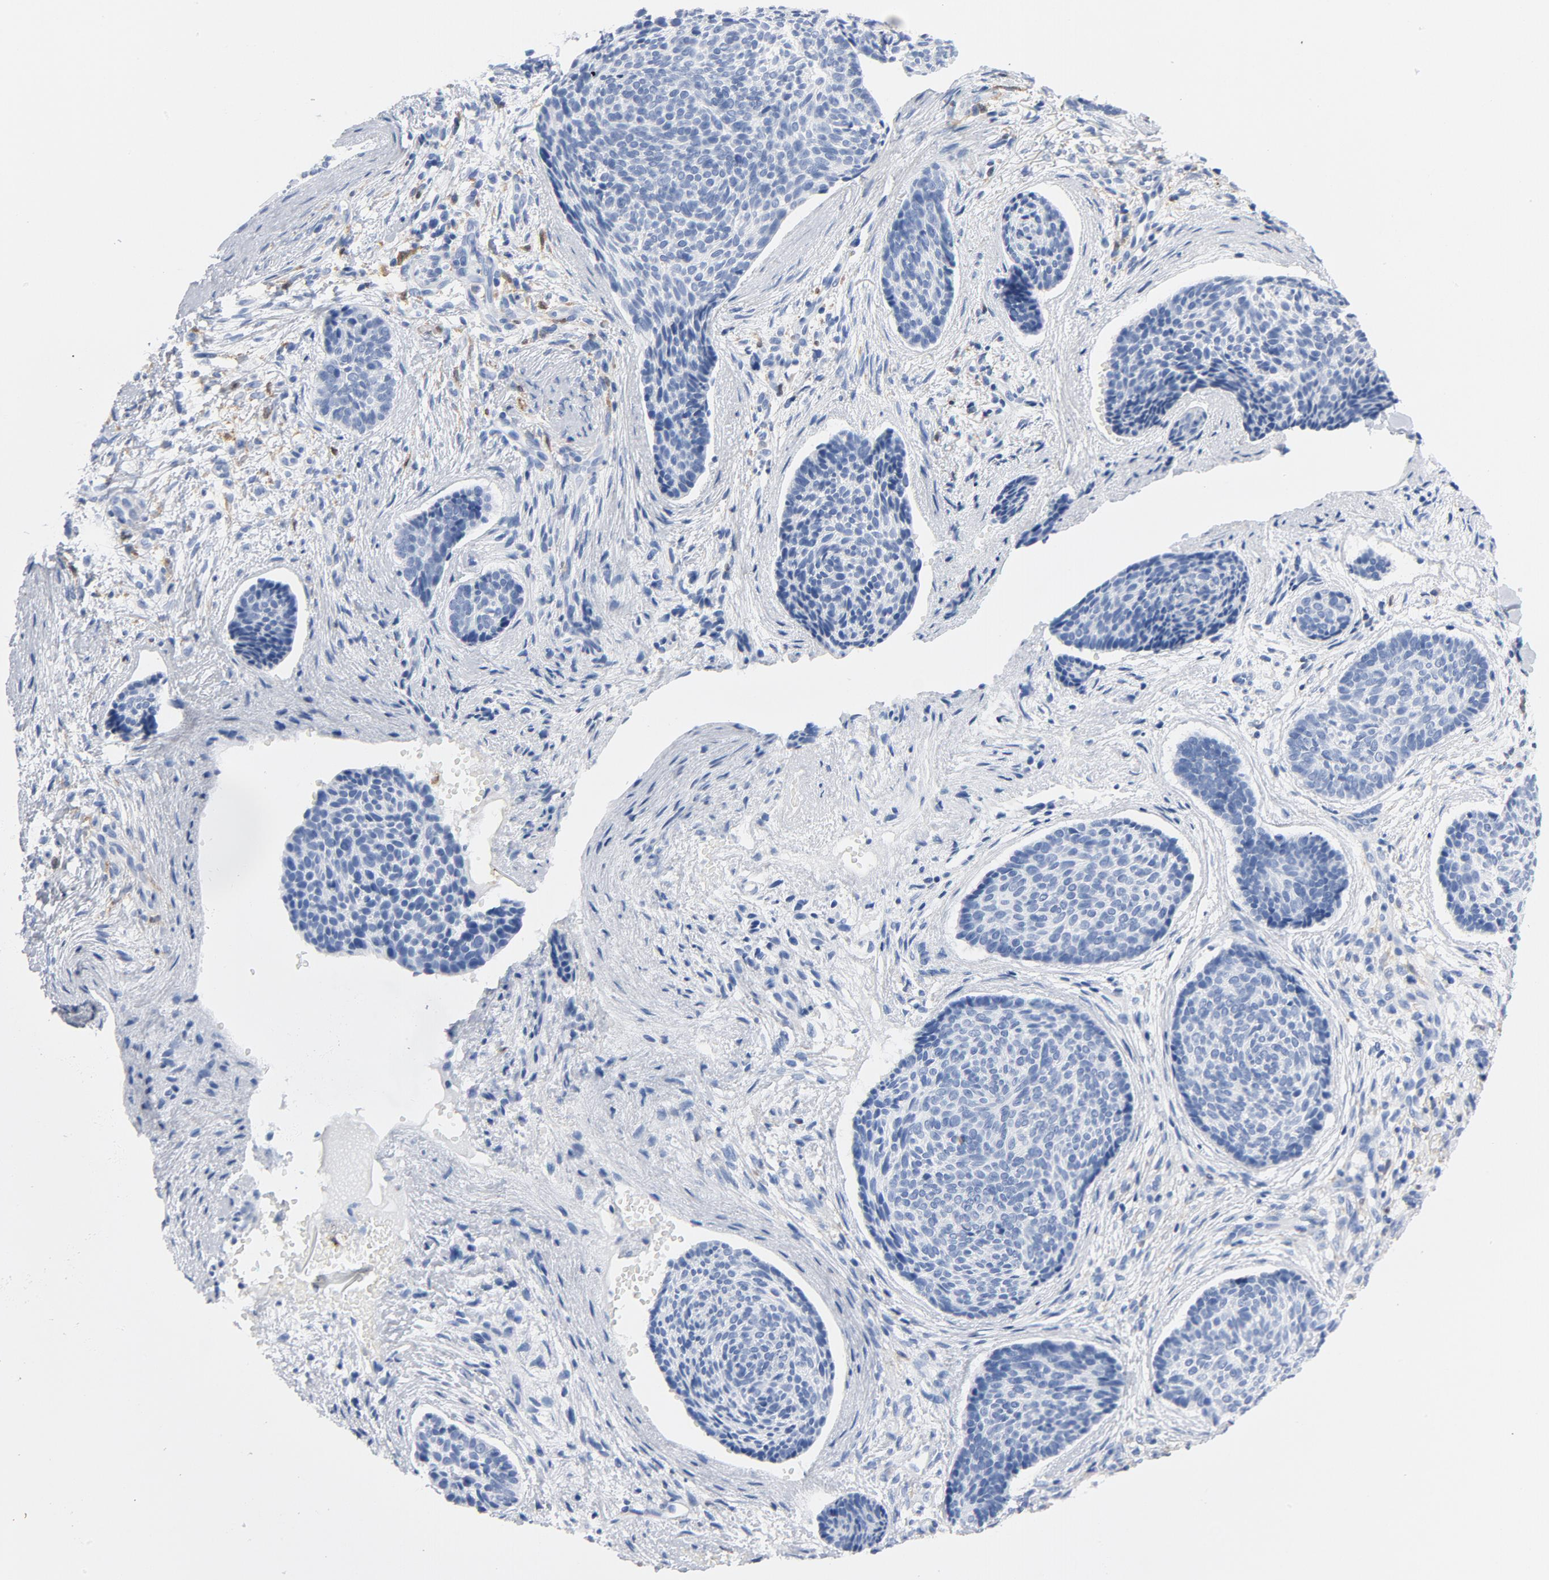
{"staining": {"intensity": "negative", "quantity": "none", "location": "none"}, "tissue": "skin cancer", "cell_type": "Tumor cells", "image_type": "cancer", "snomed": [{"axis": "morphology", "description": "Normal tissue, NOS"}, {"axis": "morphology", "description": "Basal cell carcinoma"}, {"axis": "topography", "description": "Skin"}], "caption": "IHC image of neoplastic tissue: human skin cancer (basal cell carcinoma) stained with DAB (3,3'-diaminobenzidine) reveals no significant protein staining in tumor cells.", "gene": "NCF1", "patient": {"sex": "female", "age": 57}}